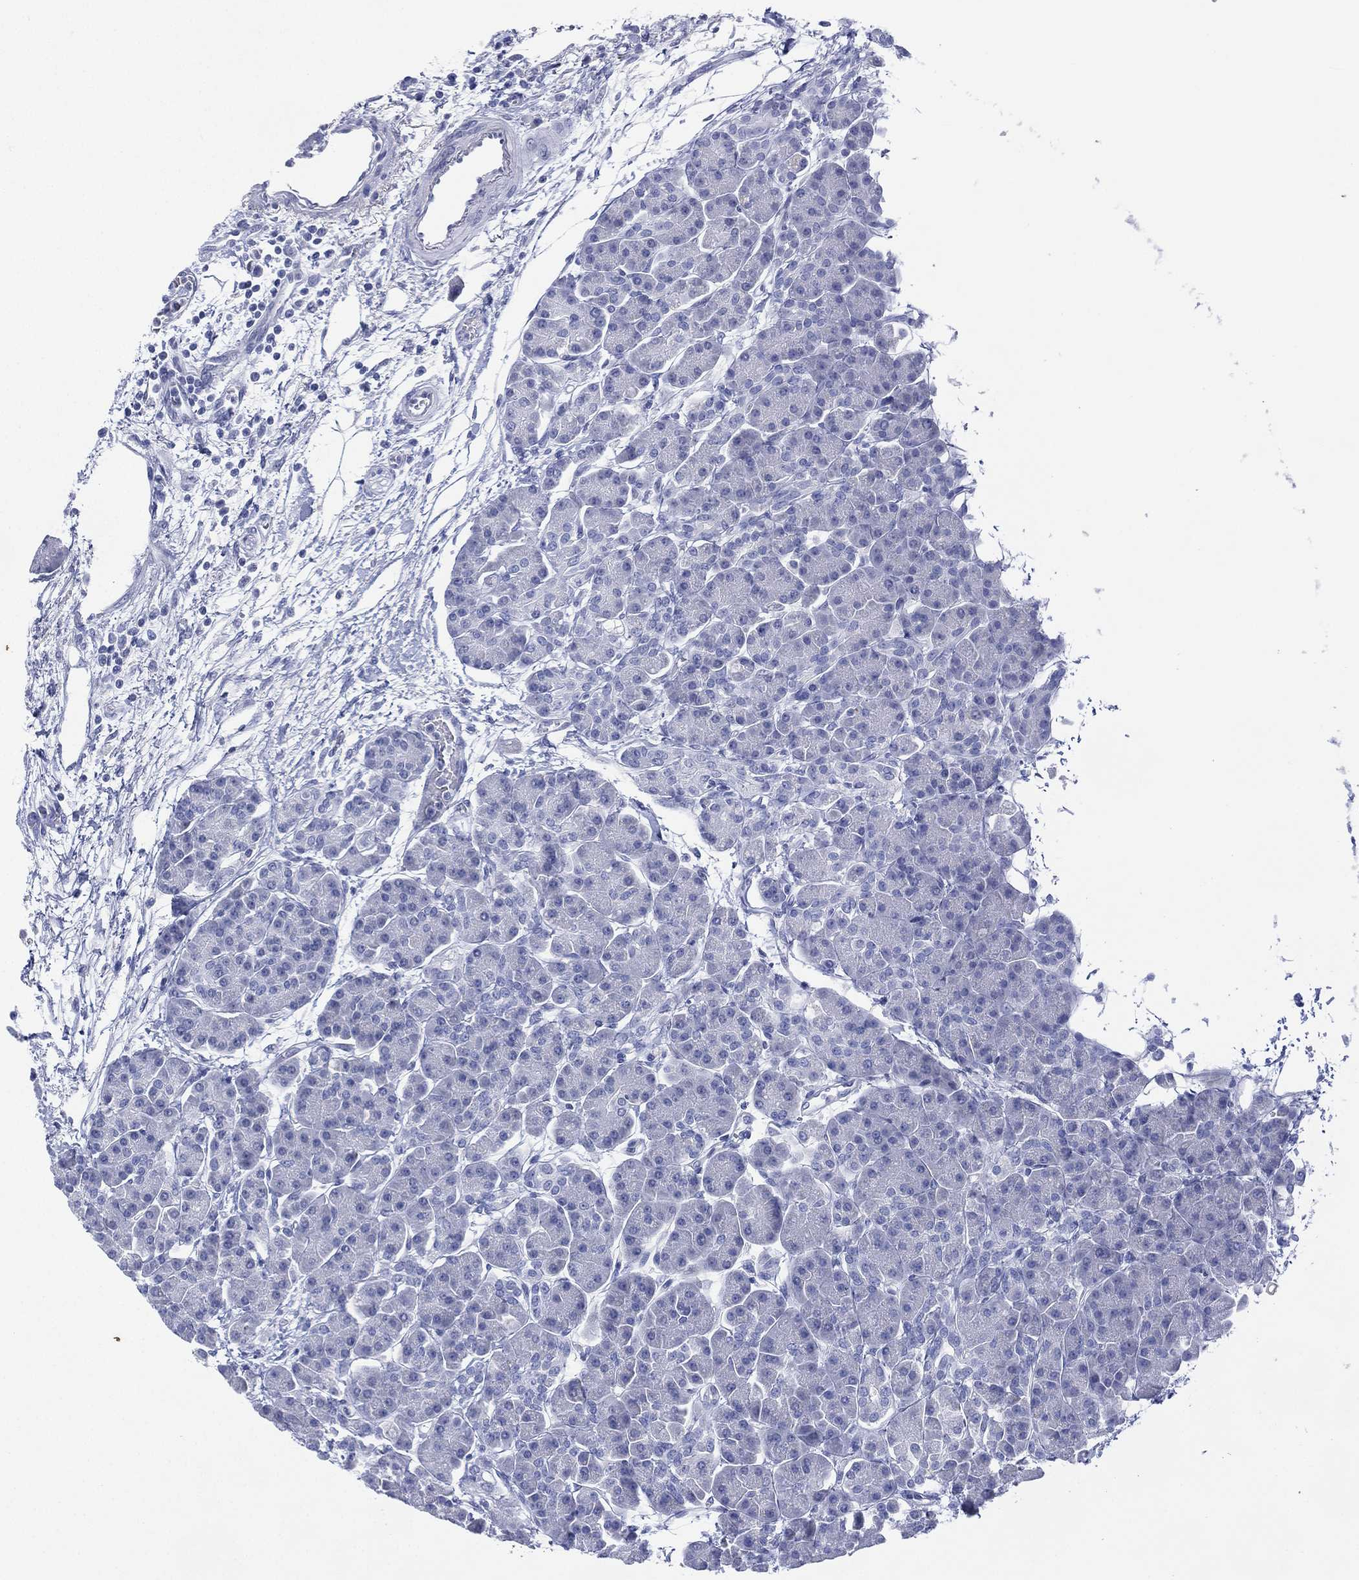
{"staining": {"intensity": "negative", "quantity": "none", "location": "none"}, "tissue": "pancreas", "cell_type": "Exocrine glandular cells", "image_type": "normal", "snomed": [{"axis": "morphology", "description": "Normal tissue, NOS"}, {"axis": "topography", "description": "Pancreas"}], "caption": "Unremarkable pancreas was stained to show a protein in brown. There is no significant positivity in exocrine glandular cells. (DAB immunohistochemistry (IHC), high magnification).", "gene": "DSG1", "patient": {"sex": "female", "age": 63}}